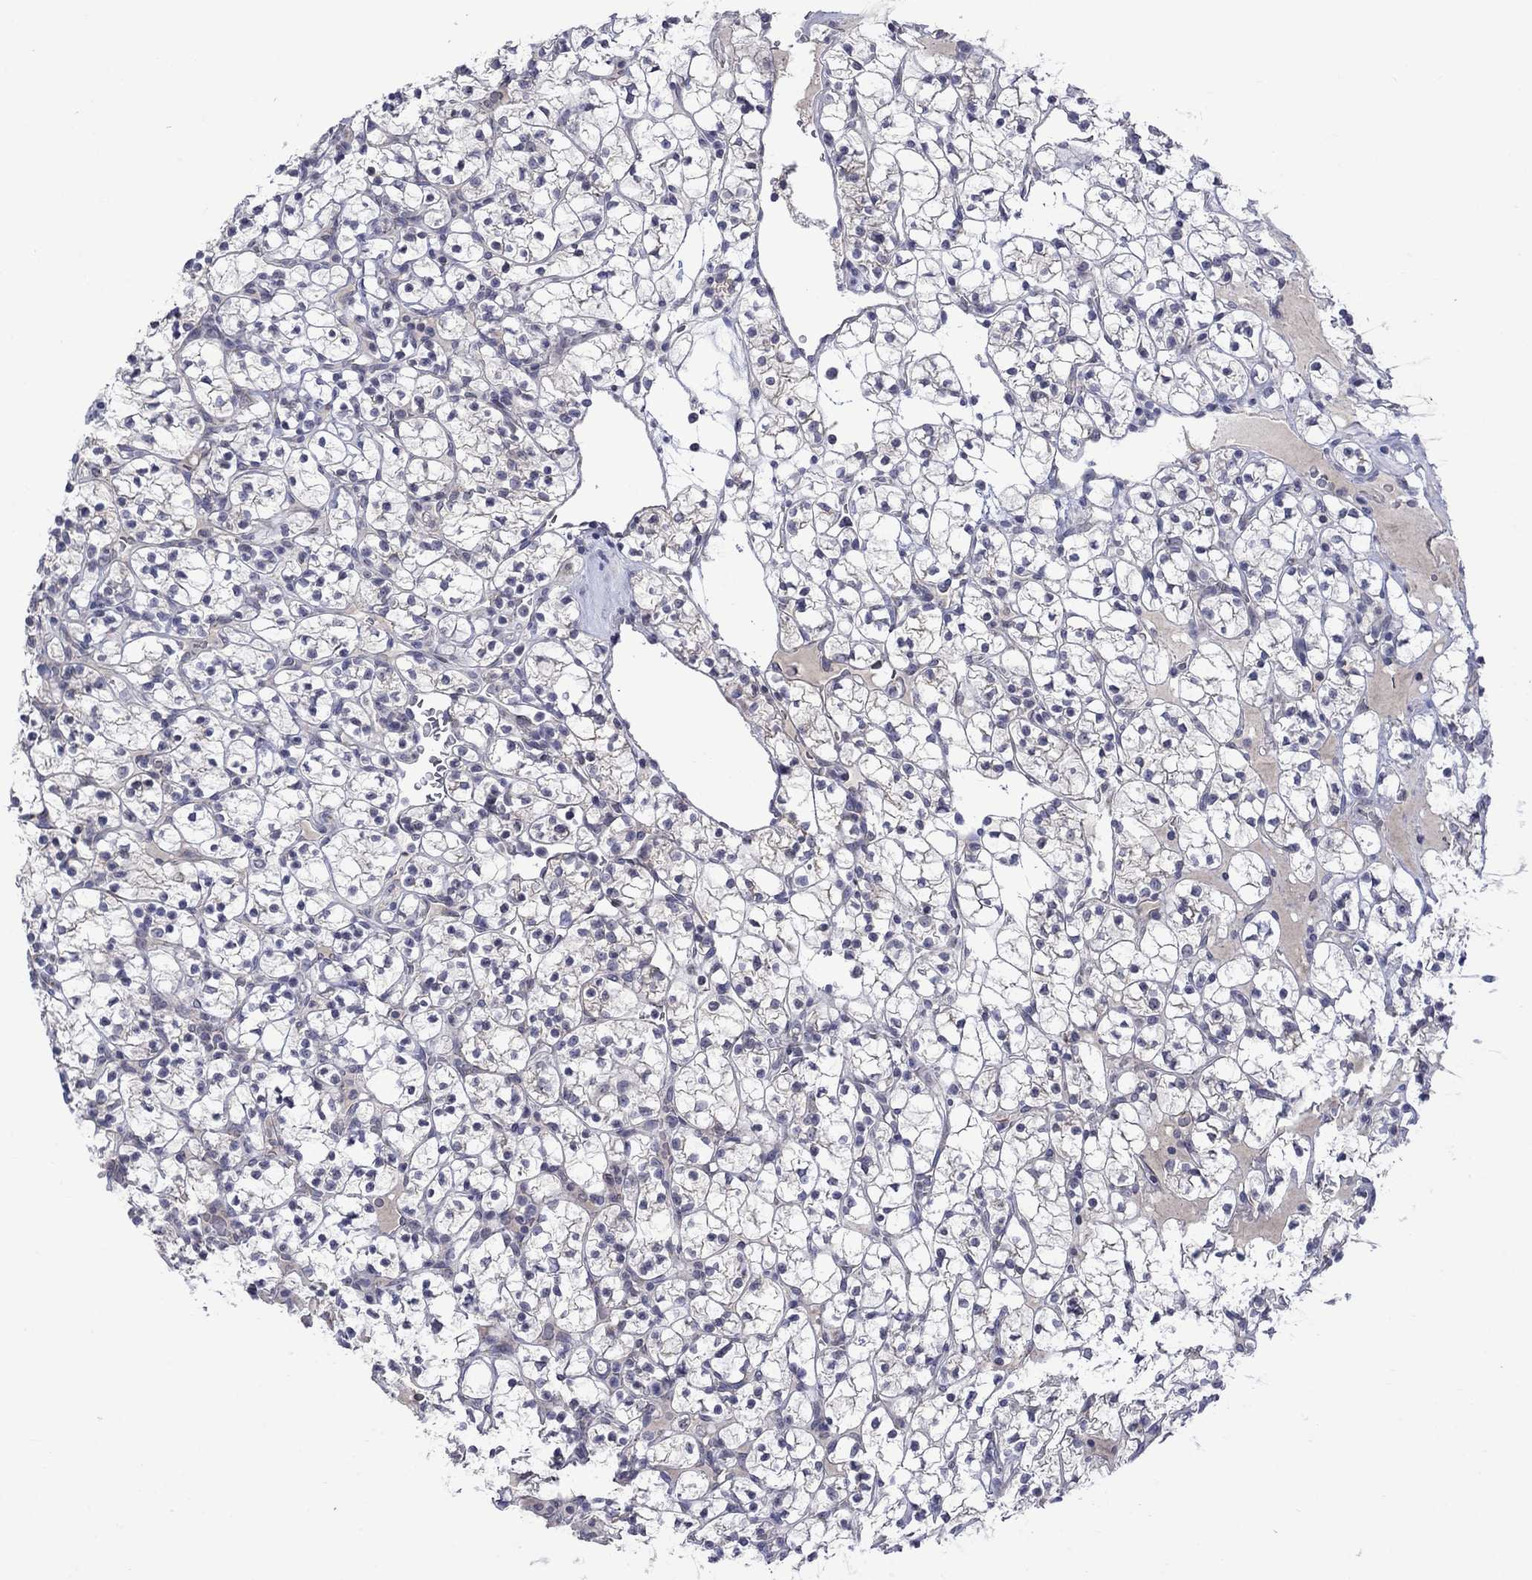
{"staining": {"intensity": "negative", "quantity": "none", "location": "none"}, "tissue": "renal cancer", "cell_type": "Tumor cells", "image_type": "cancer", "snomed": [{"axis": "morphology", "description": "Adenocarcinoma, NOS"}, {"axis": "topography", "description": "Kidney"}], "caption": "This is an immunohistochemistry micrograph of renal cancer. There is no staining in tumor cells.", "gene": "KCNJ16", "patient": {"sex": "female", "age": 89}}